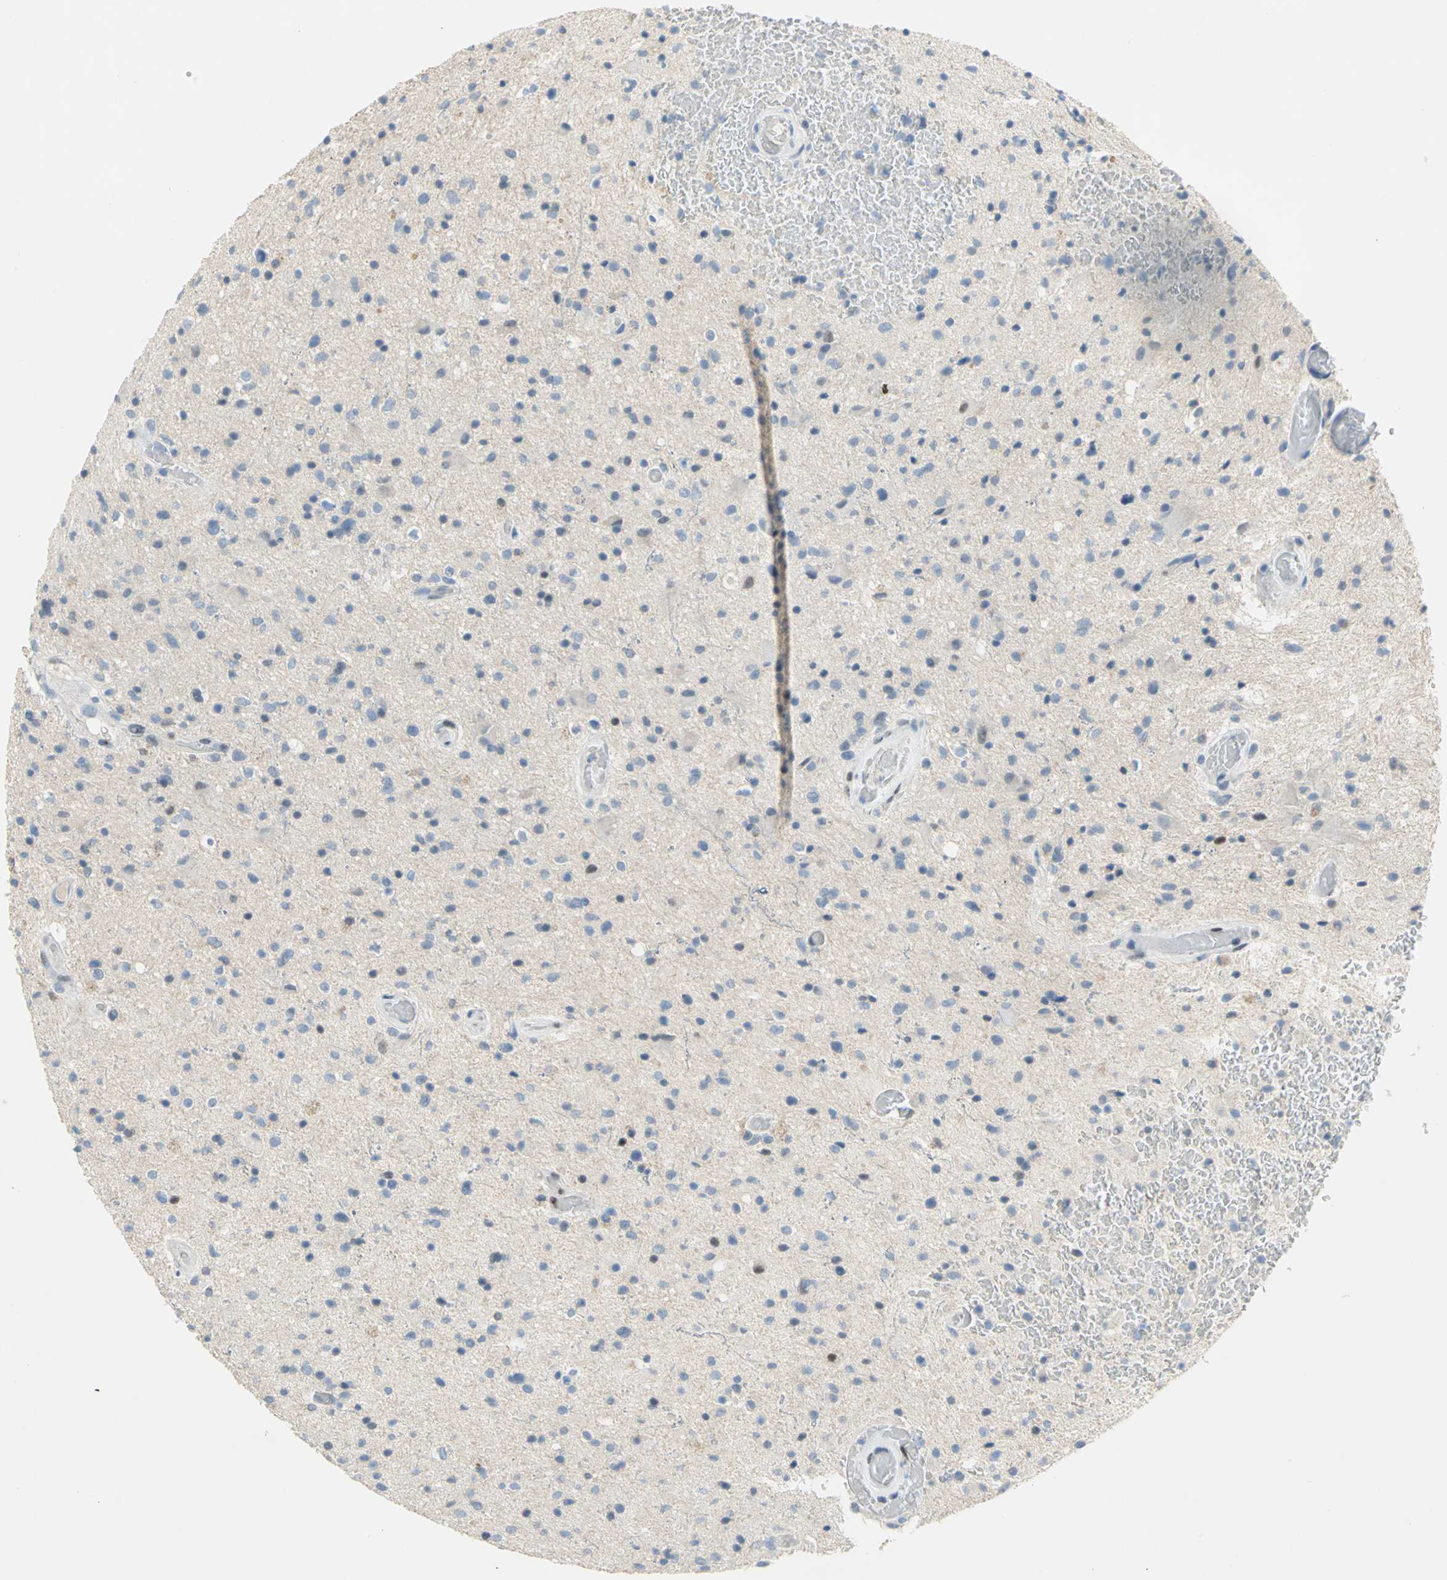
{"staining": {"intensity": "negative", "quantity": "none", "location": "none"}, "tissue": "glioma", "cell_type": "Tumor cells", "image_type": "cancer", "snomed": [{"axis": "morphology", "description": "Glioma, malignant, High grade"}, {"axis": "topography", "description": "Brain"}], "caption": "The histopathology image demonstrates no staining of tumor cells in glioma. The staining is performed using DAB brown chromogen with nuclei counter-stained in using hematoxylin.", "gene": "NAB2", "patient": {"sex": "male", "age": 33}}